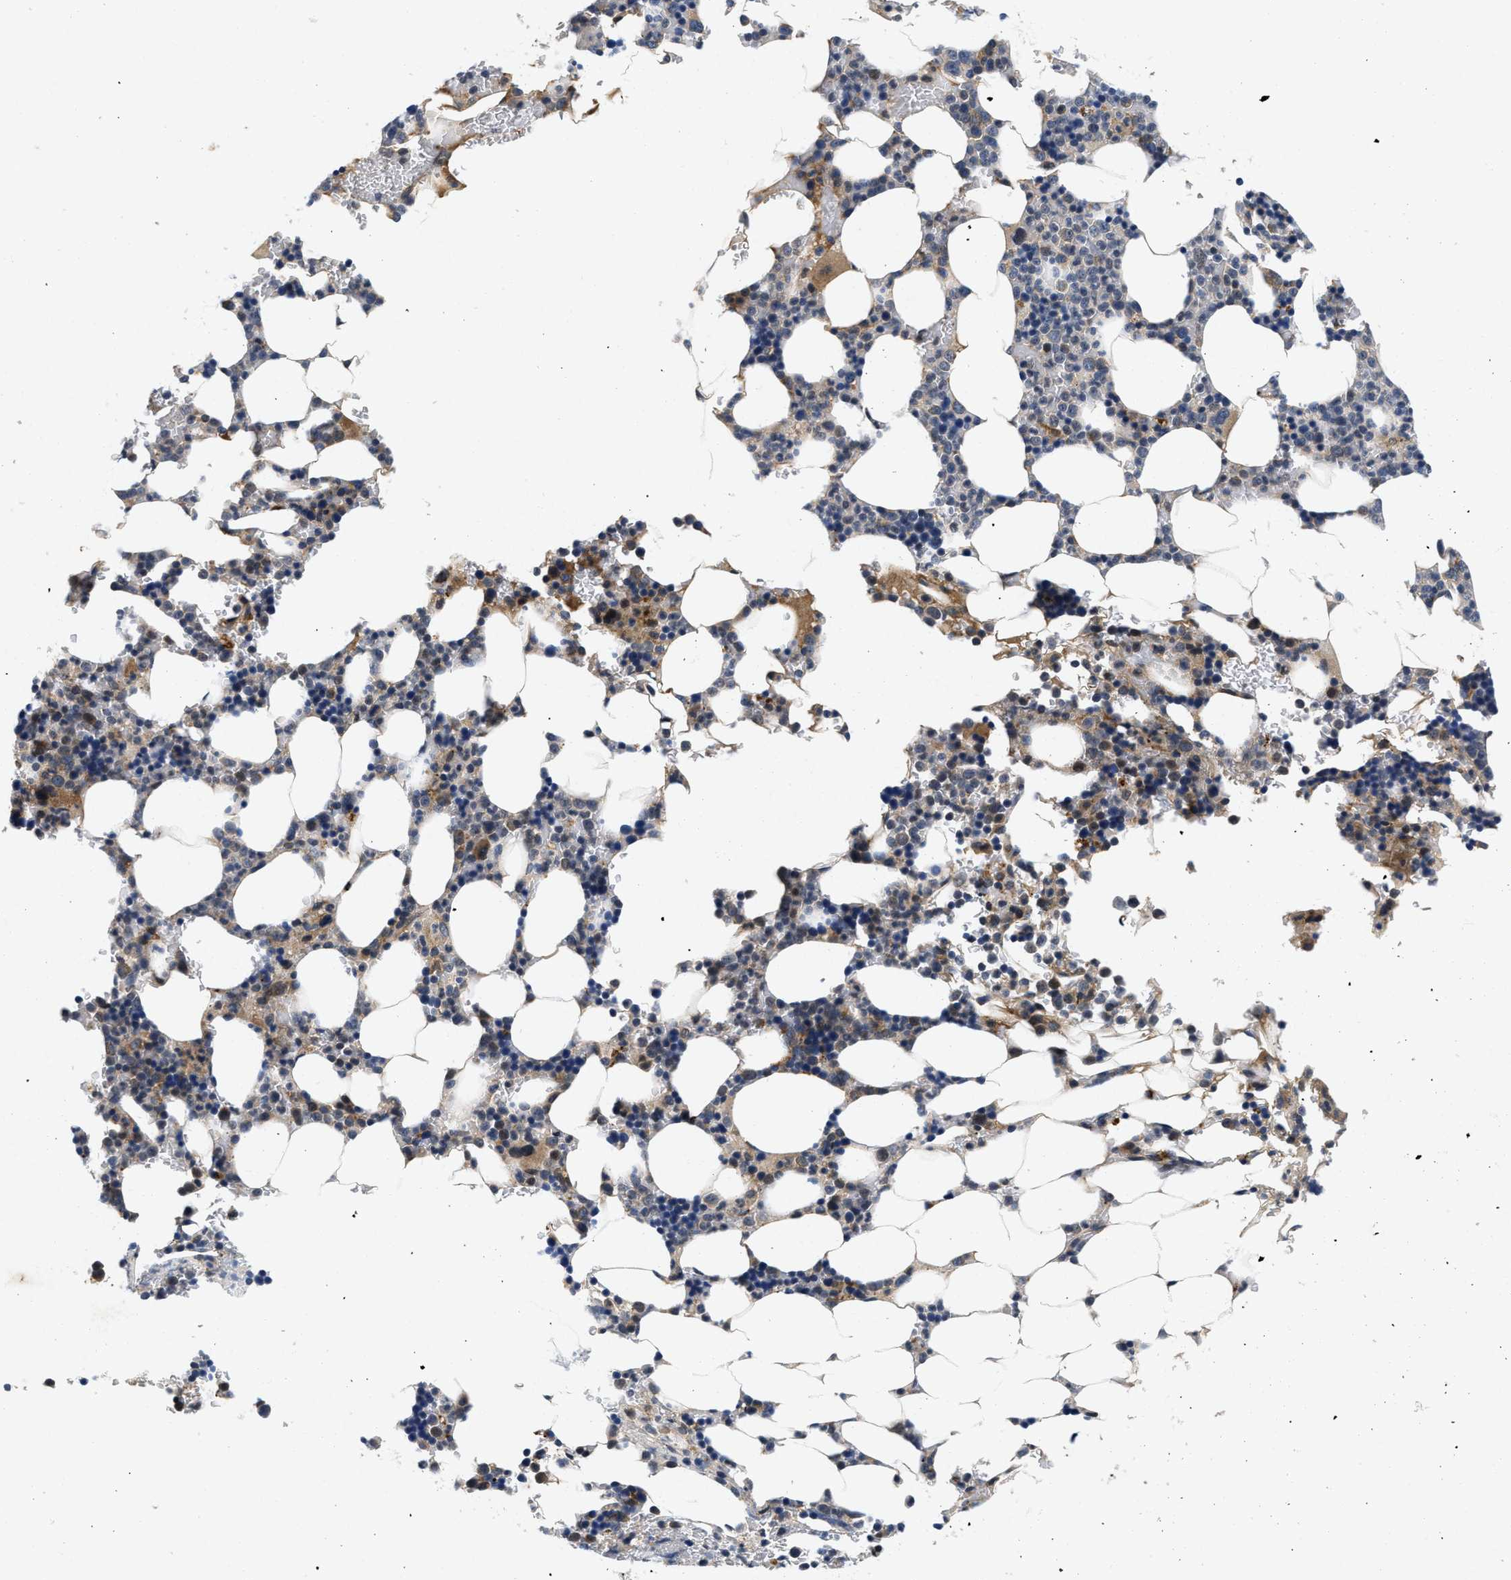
{"staining": {"intensity": "moderate", "quantity": "<25%", "location": "cytoplasmic/membranous"}, "tissue": "bone marrow", "cell_type": "Hematopoietic cells", "image_type": "normal", "snomed": [{"axis": "morphology", "description": "Normal tissue, NOS"}, {"axis": "topography", "description": "Bone marrow"}], "caption": "There is low levels of moderate cytoplasmic/membranous positivity in hematopoietic cells of normal bone marrow, as demonstrated by immunohistochemical staining (brown color).", "gene": "PDP1", "patient": {"sex": "female", "age": 81}}